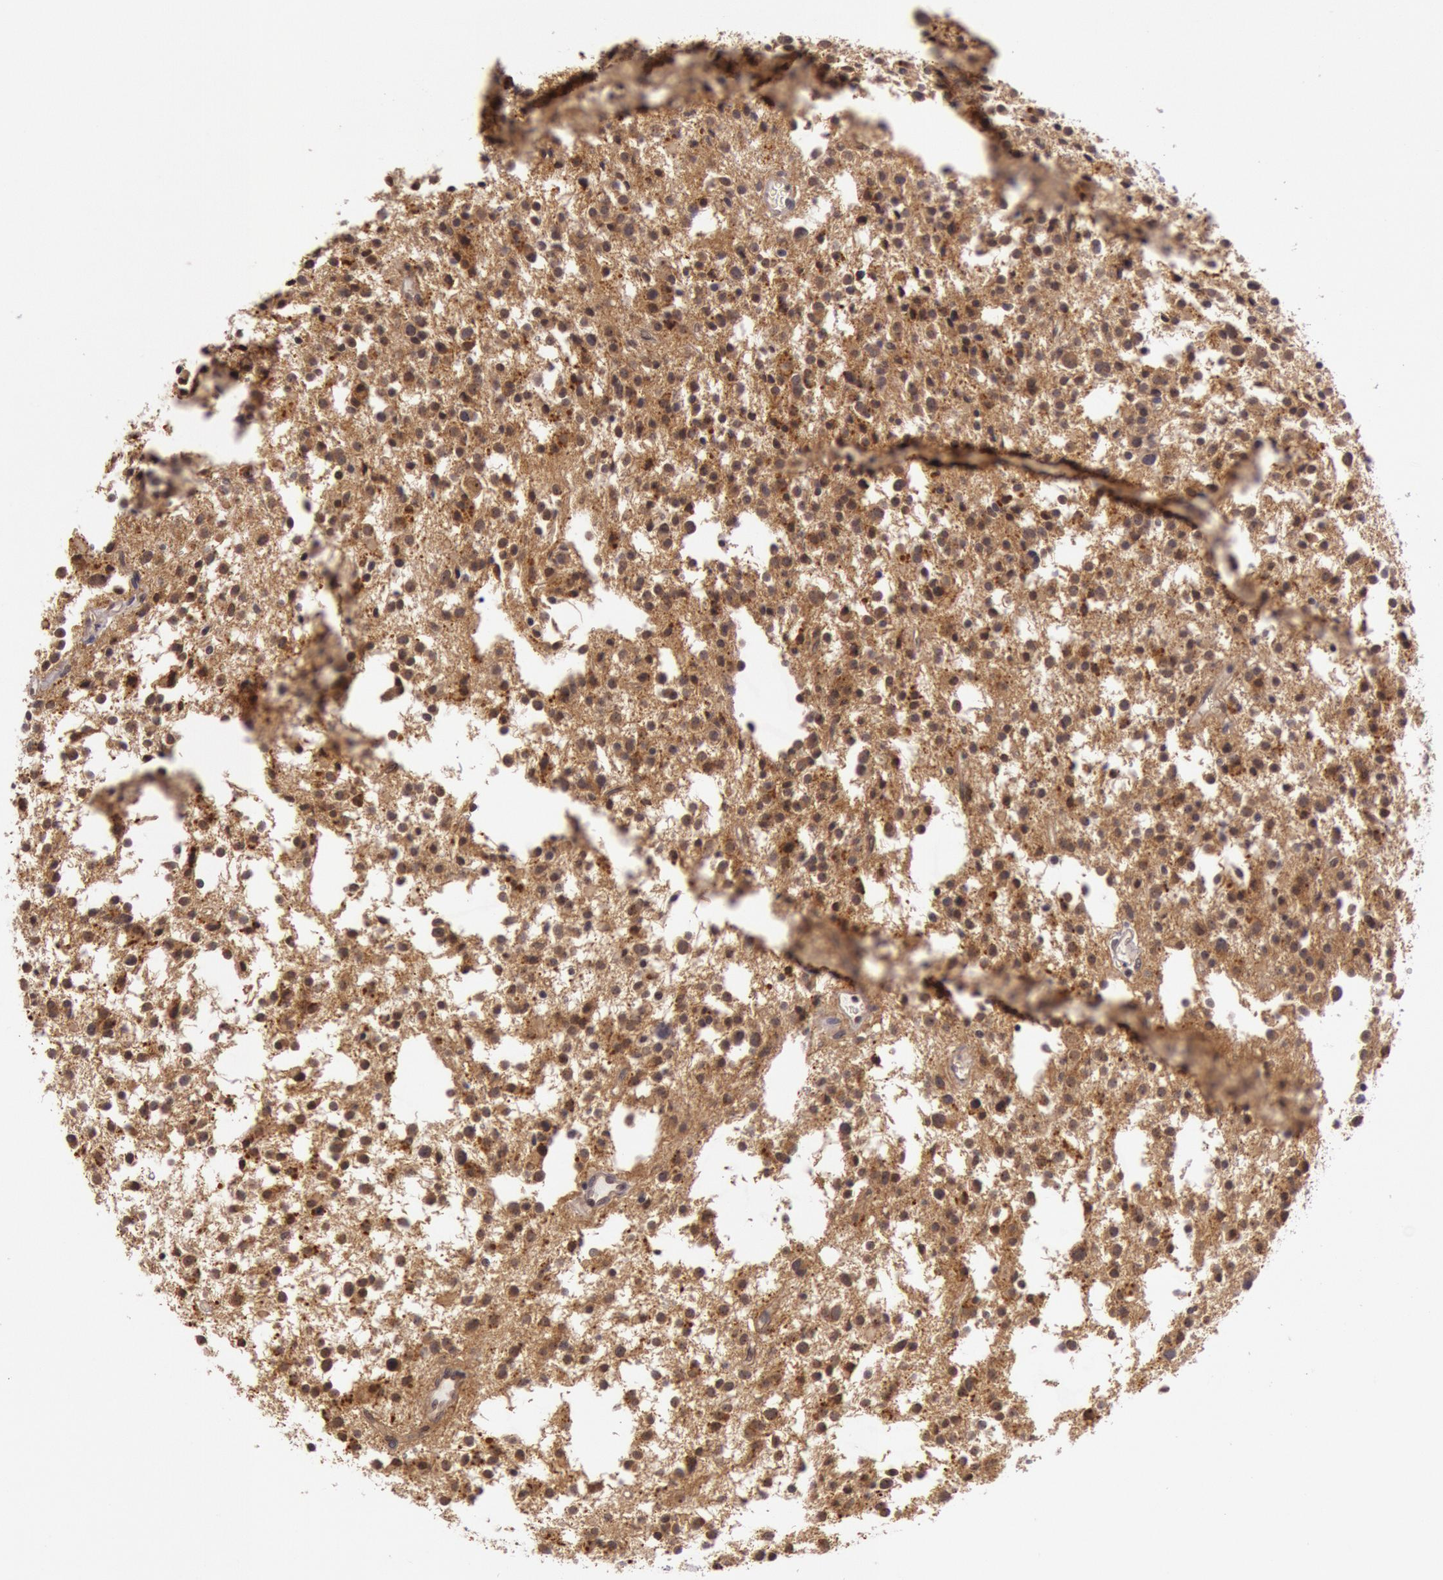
{"staining": {"intensity": "strong", "quantity": ">75%", "location": "cytoplasmic/membranous,nuclear"}, "tissue": "glioma", "cell_type": "Tumor cells", "image_type": "cancer", "snomed": [{"axis": "morphology", "description": "Glioma, malignant, Low grade"}, {"axis": "topography", "description": "Brain"}], "caption": "Glioma tissue displays strong cytoplasmic/membranous and nuclear staining in approximately >75% of tumor cells (IHC, brightfield microscopy, high magnification).", "gene": "CDK16", "patient": {"sex": "female", "age": 36}}